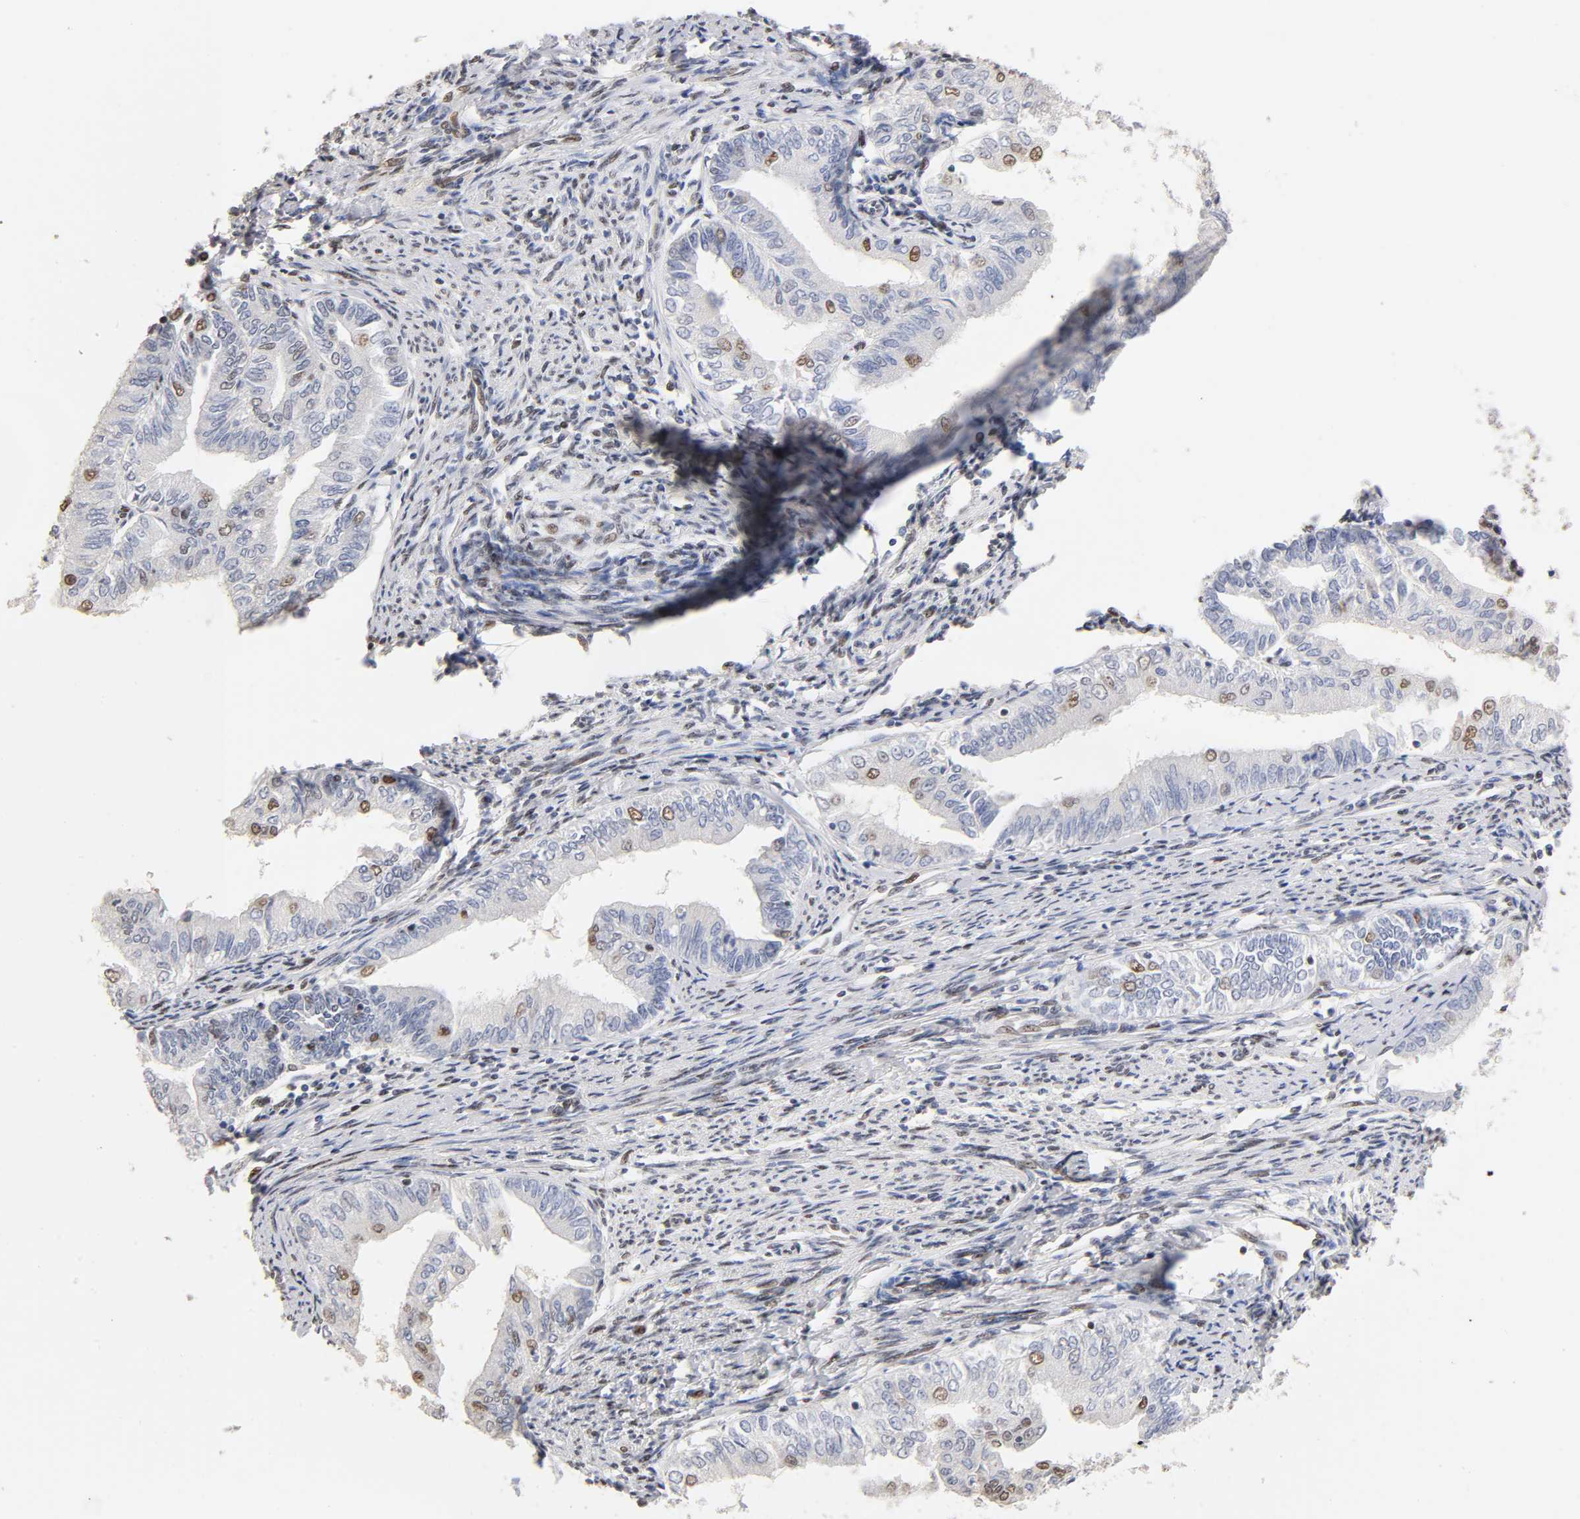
{"staining": {"intensity": "weak", "quantity": "<25%", "location": "nuclear"}, "tissue": "endometrial cancer", "cell_type": "Tumor cells", "image_type": "cancer", "snomed": [{"axis": "morphology", "description": "Adenocarcinoma, NOS"}, {"axis": "topography", "description": "Endometrium"}], "caption": "IHC photomicrograph of neoplastic tissue: human endometrial cancer (adenocarcinoma) stained with DAB (3,3'-diaminobenzidine) demonstrates no significant protein staining in tumor cells. (Immunohistochemistry, brightfield microscopy, high magnification).", "gene": "TP53RK", "patient": {"sex": "female", "age": 66}}